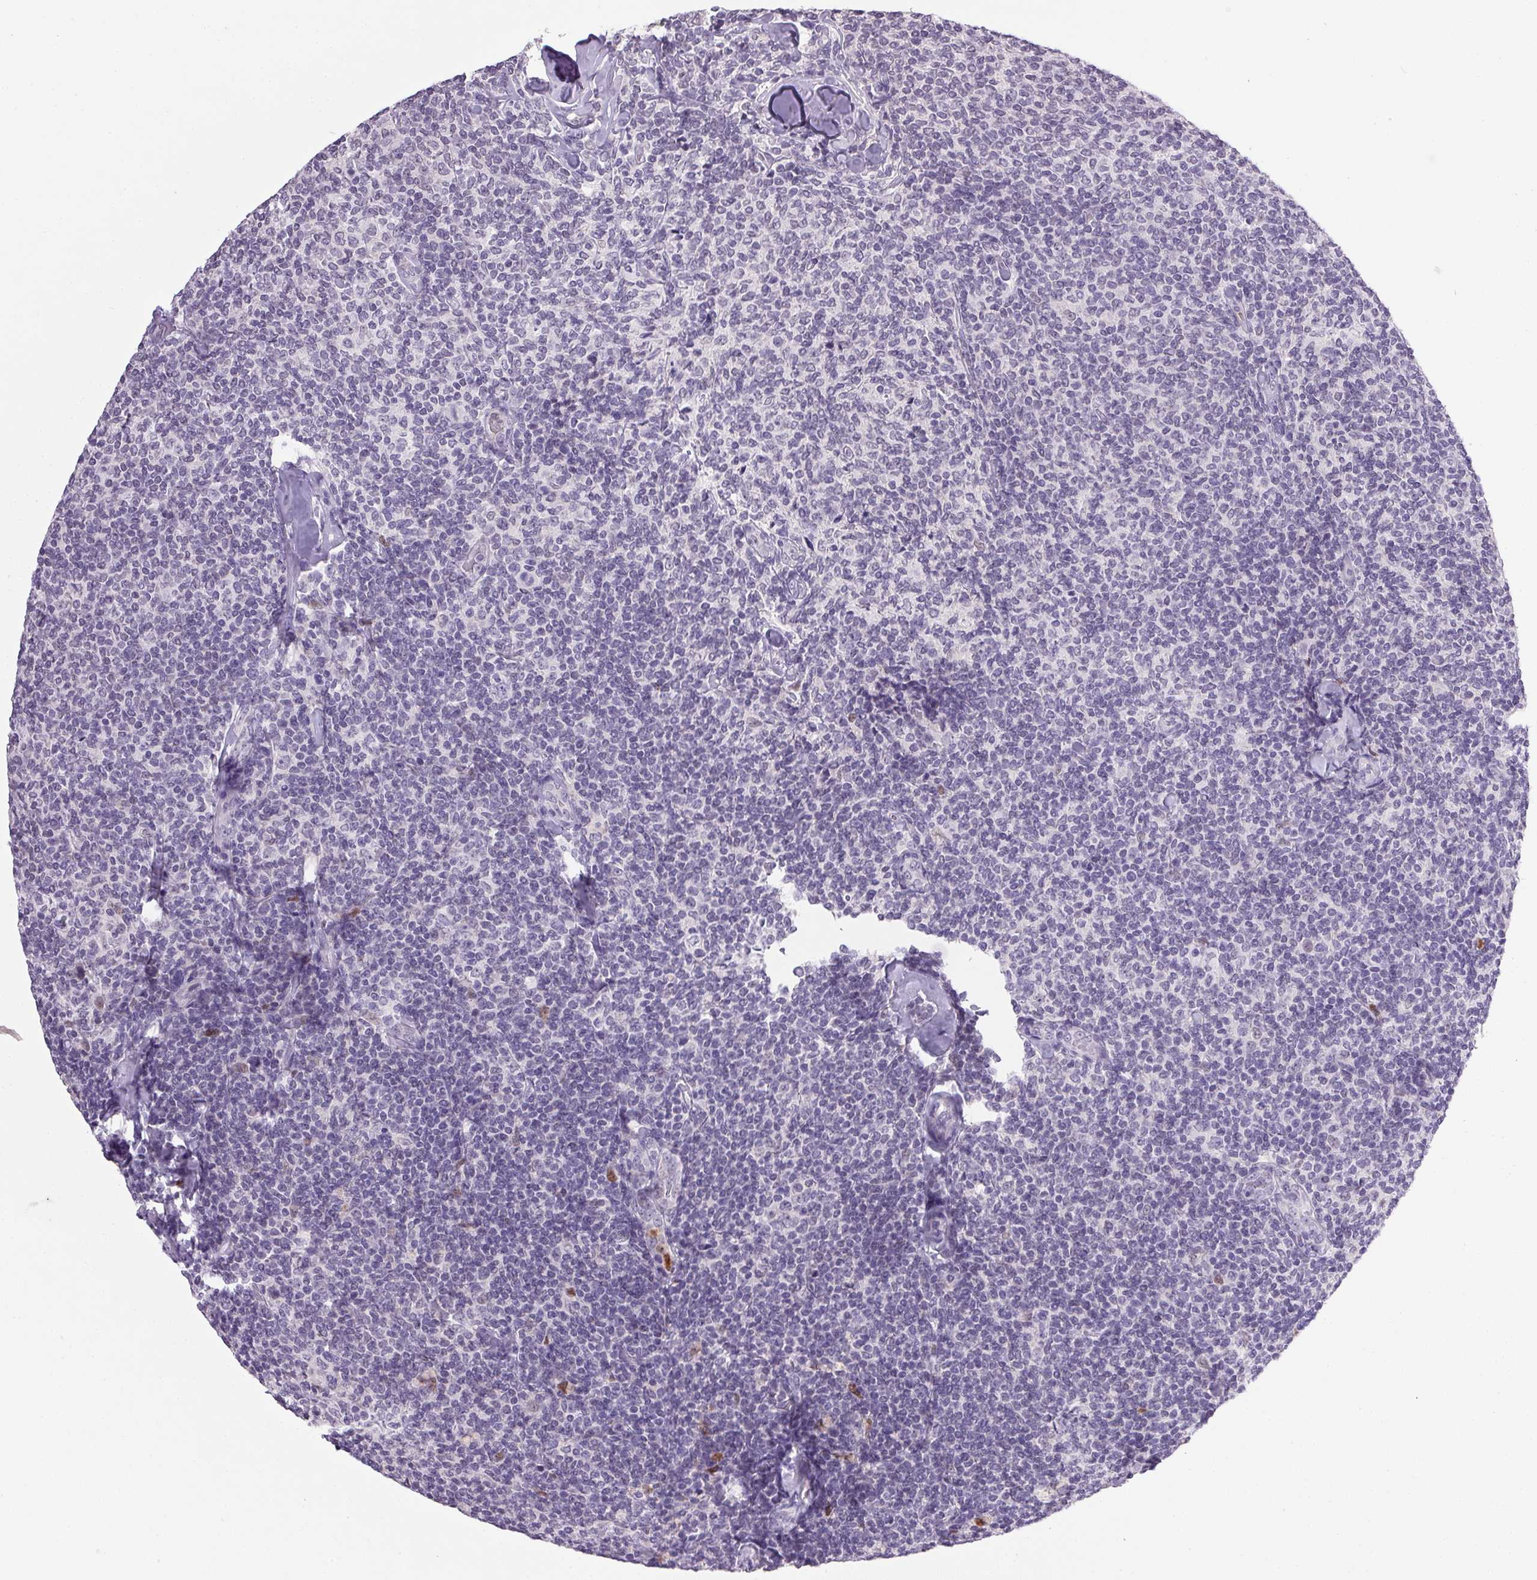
{"staining": {"intensity": "negative", "quantity": "none", "location": "none"}, "tissue": "lymphoma", "cell_type": "Tumor cells", "image_type": "cancer", "snomed": [{"axis": "morphology", "description": "Malignant lymphoma, non-Hodgkin's type, Low grade"}, {"axis": "topography", "description": "Lymph node"}], "caption": "High power microscopy micrograph of an immunohistochemistry photomicrograph of lymphoma, revealing no significant expression in tumor cells. (DAB immunohistochemistry, high magnification).", "gene": "TRDN", "patient": {"sex": "female", "age": 56}}